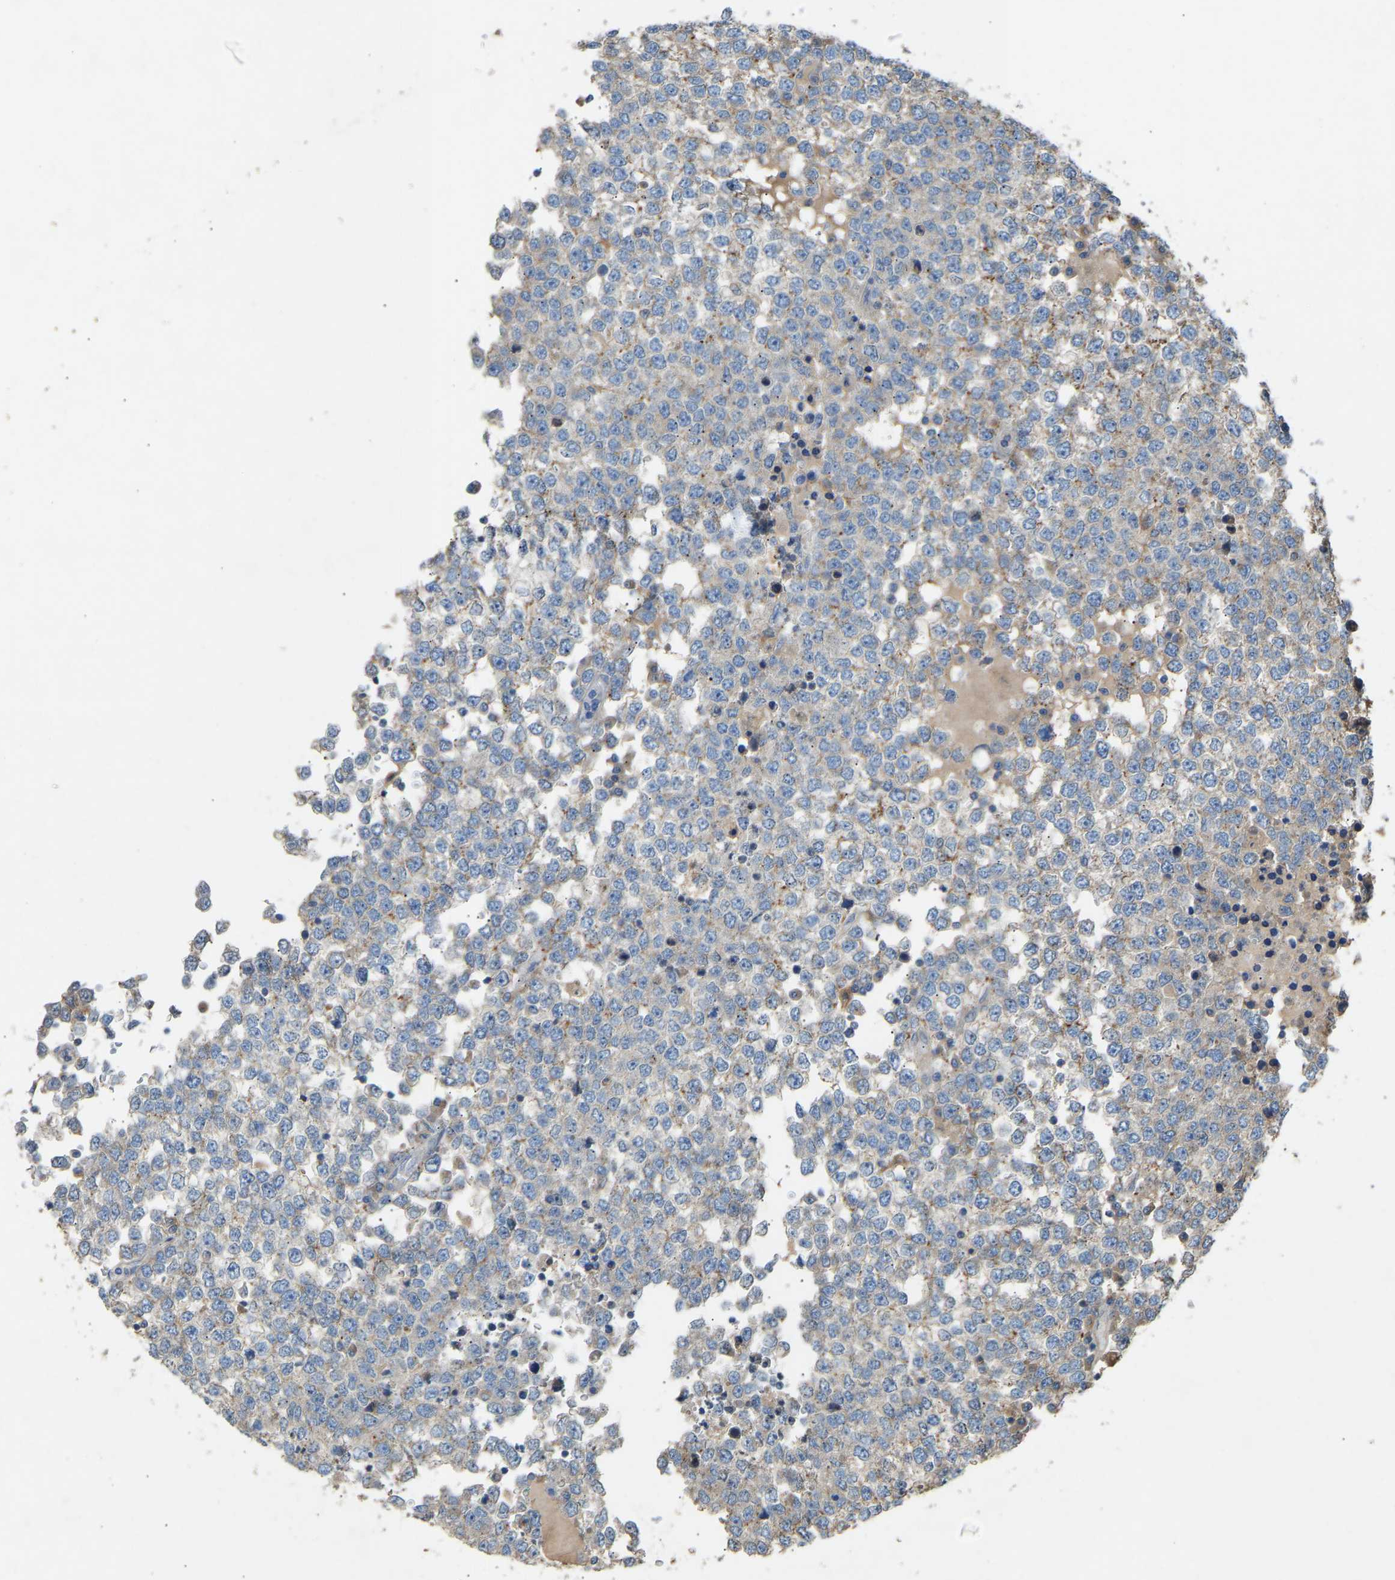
{"staining": {"intensity": "weak", "quantity": "<25%", "location": "cytoplasmic/membranous"}, "tissue": "testis cancer", "cell_type": "Tumor cells", "image_type": "cancer", "snomed": [{"axis": "morphology", "description": "Seminoma, NOS"}, {"axis": "topography", "description": "Testis"}], "caption": "High magnification brightfield microscopy of testis cancer (seminoma) stained with DAB (brown) and counterstained with hematoxylin (blue): tumor cells show no significant positivity.", "gene": "RGP1", "patient": {"sex": "male", "age": 65}}